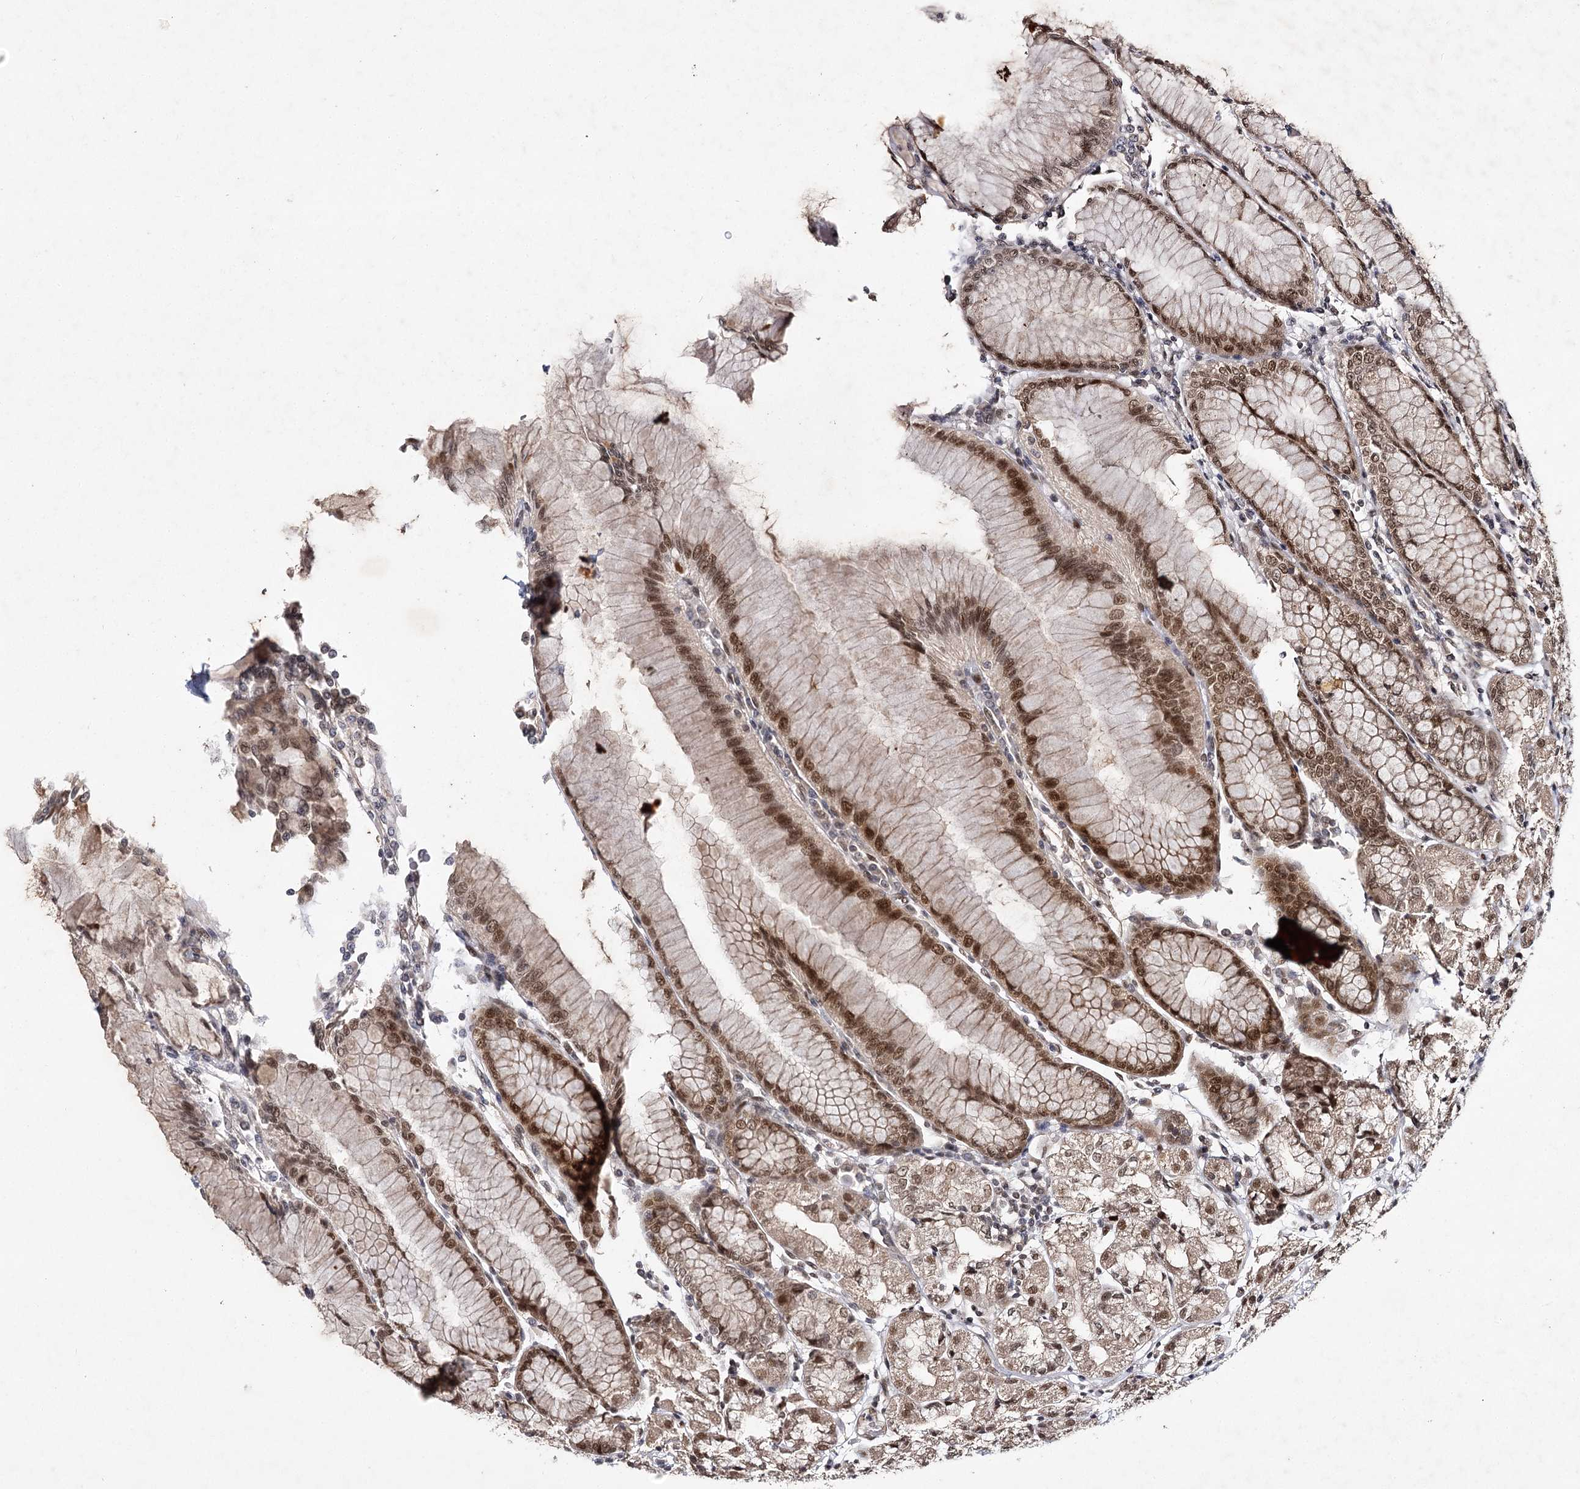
{"staining": {"intensity": "strong", "quantity": ">75%", "location": "cytoplasmic/membranous,nuclear"}, "tissue": "stomach", "cell_type": "Glandular cells", "image_type": "normal", "snomed": [{"axis": "morphology", "description": "Normal tissue, NOS"}, {"axis": "topography", "description": "Stomach"}], "caption": "Brown immunohistochemical staining in normal stomach displays strong cytoplasmic/membranous,nuclear positivity in about >75% of glandular cells.", "gene": "DCUN1D4", "patient": {"sex": "female", "age": 57}}